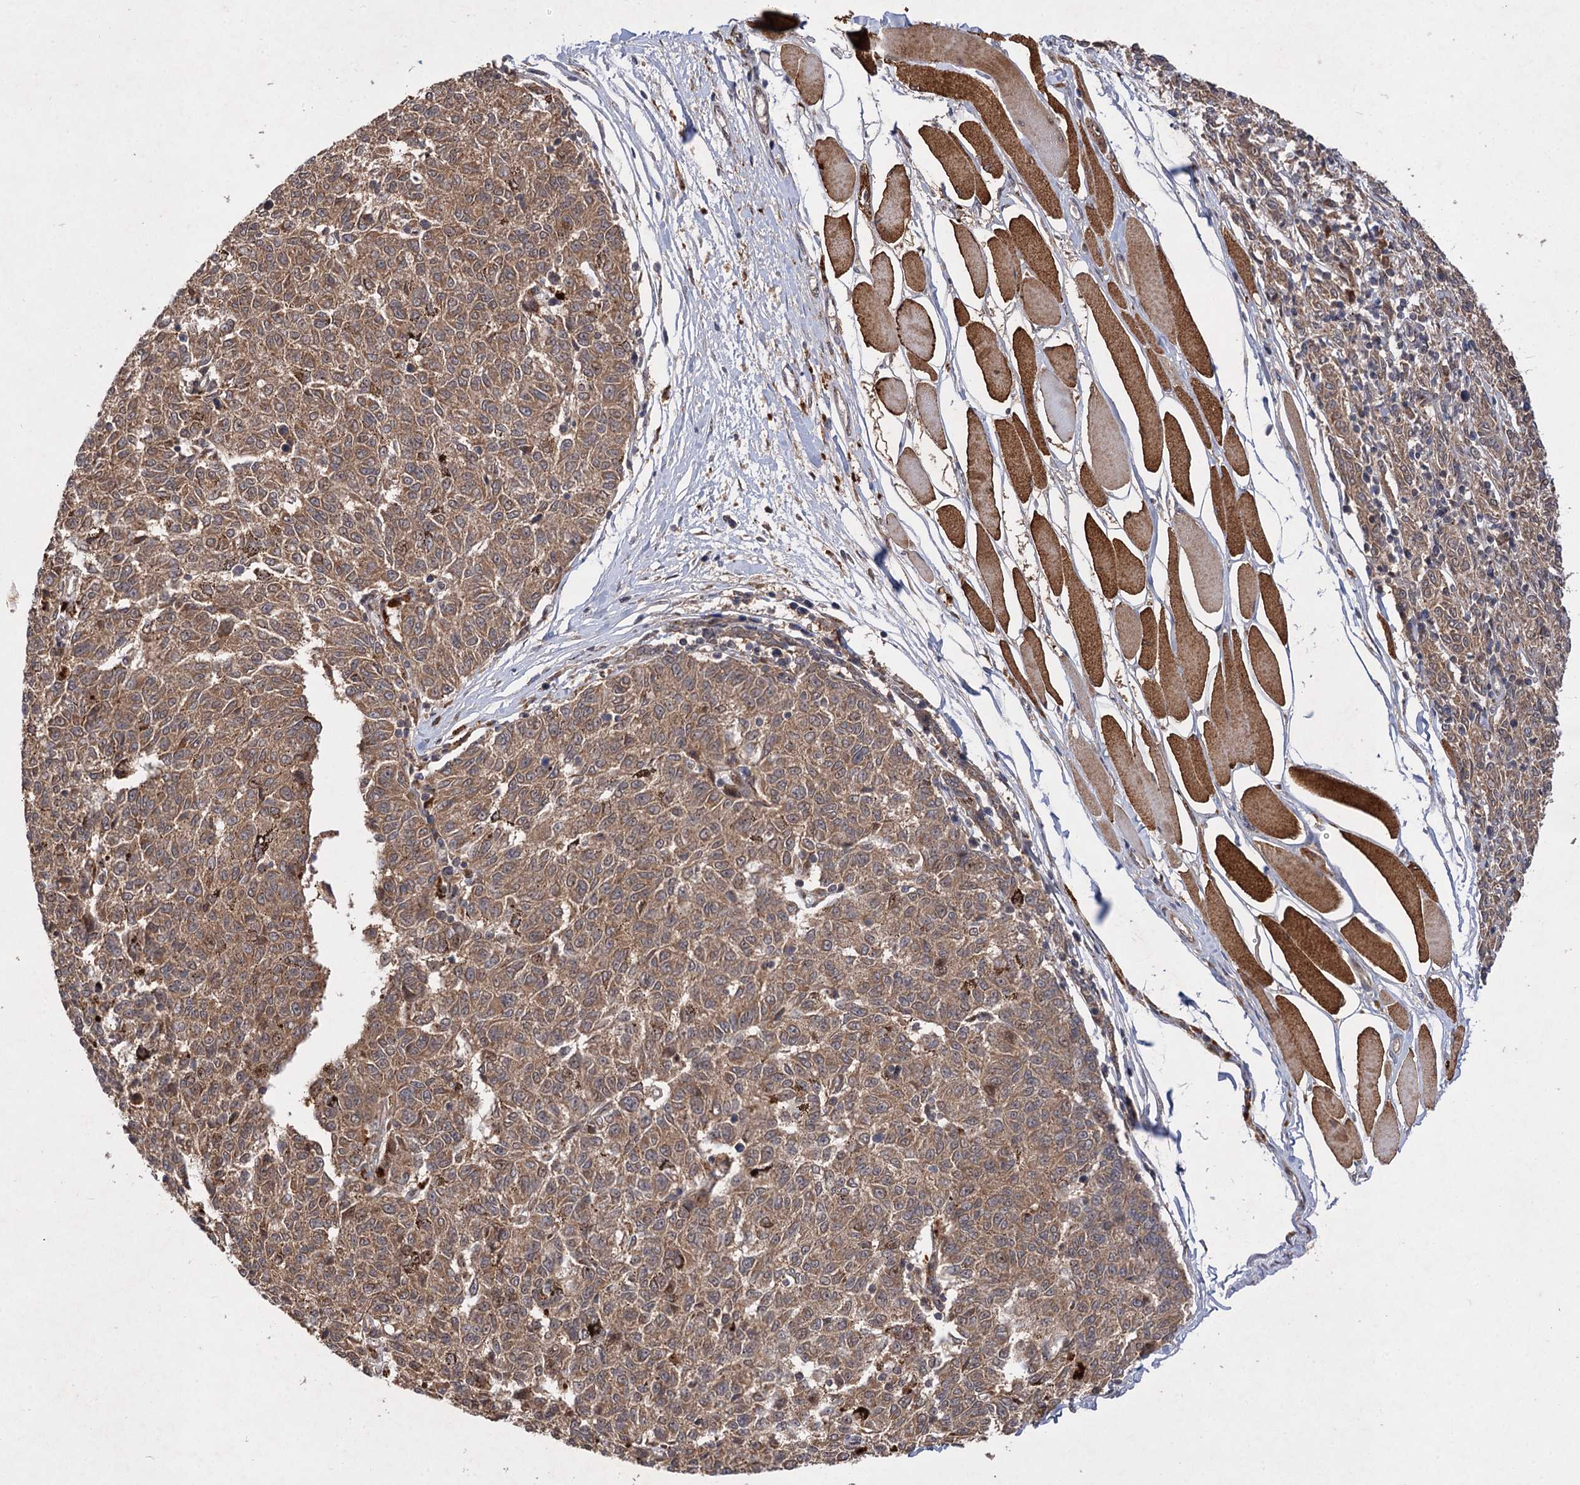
{"staining": {"intensity": "moderate", "quantity": ">75%", "location": "cytoplasmic/membranous"}, "tissue": "melanoma", "cell_type": "Tumor cells", "image_type": "cancer", "snomed": [{"axis": "morphology", "description": "Malignant melanoma, NOS"}, {"axis": "topography", "description": "Skin"}], "caption": "Brown immunohistochemical staining in melanoma demonstrates moderate cytoplasmic/membranous expression in approximately >75% of tumor cells.", "gene": "FBXW8", "patient": {"sex": "female", "age": 72}}